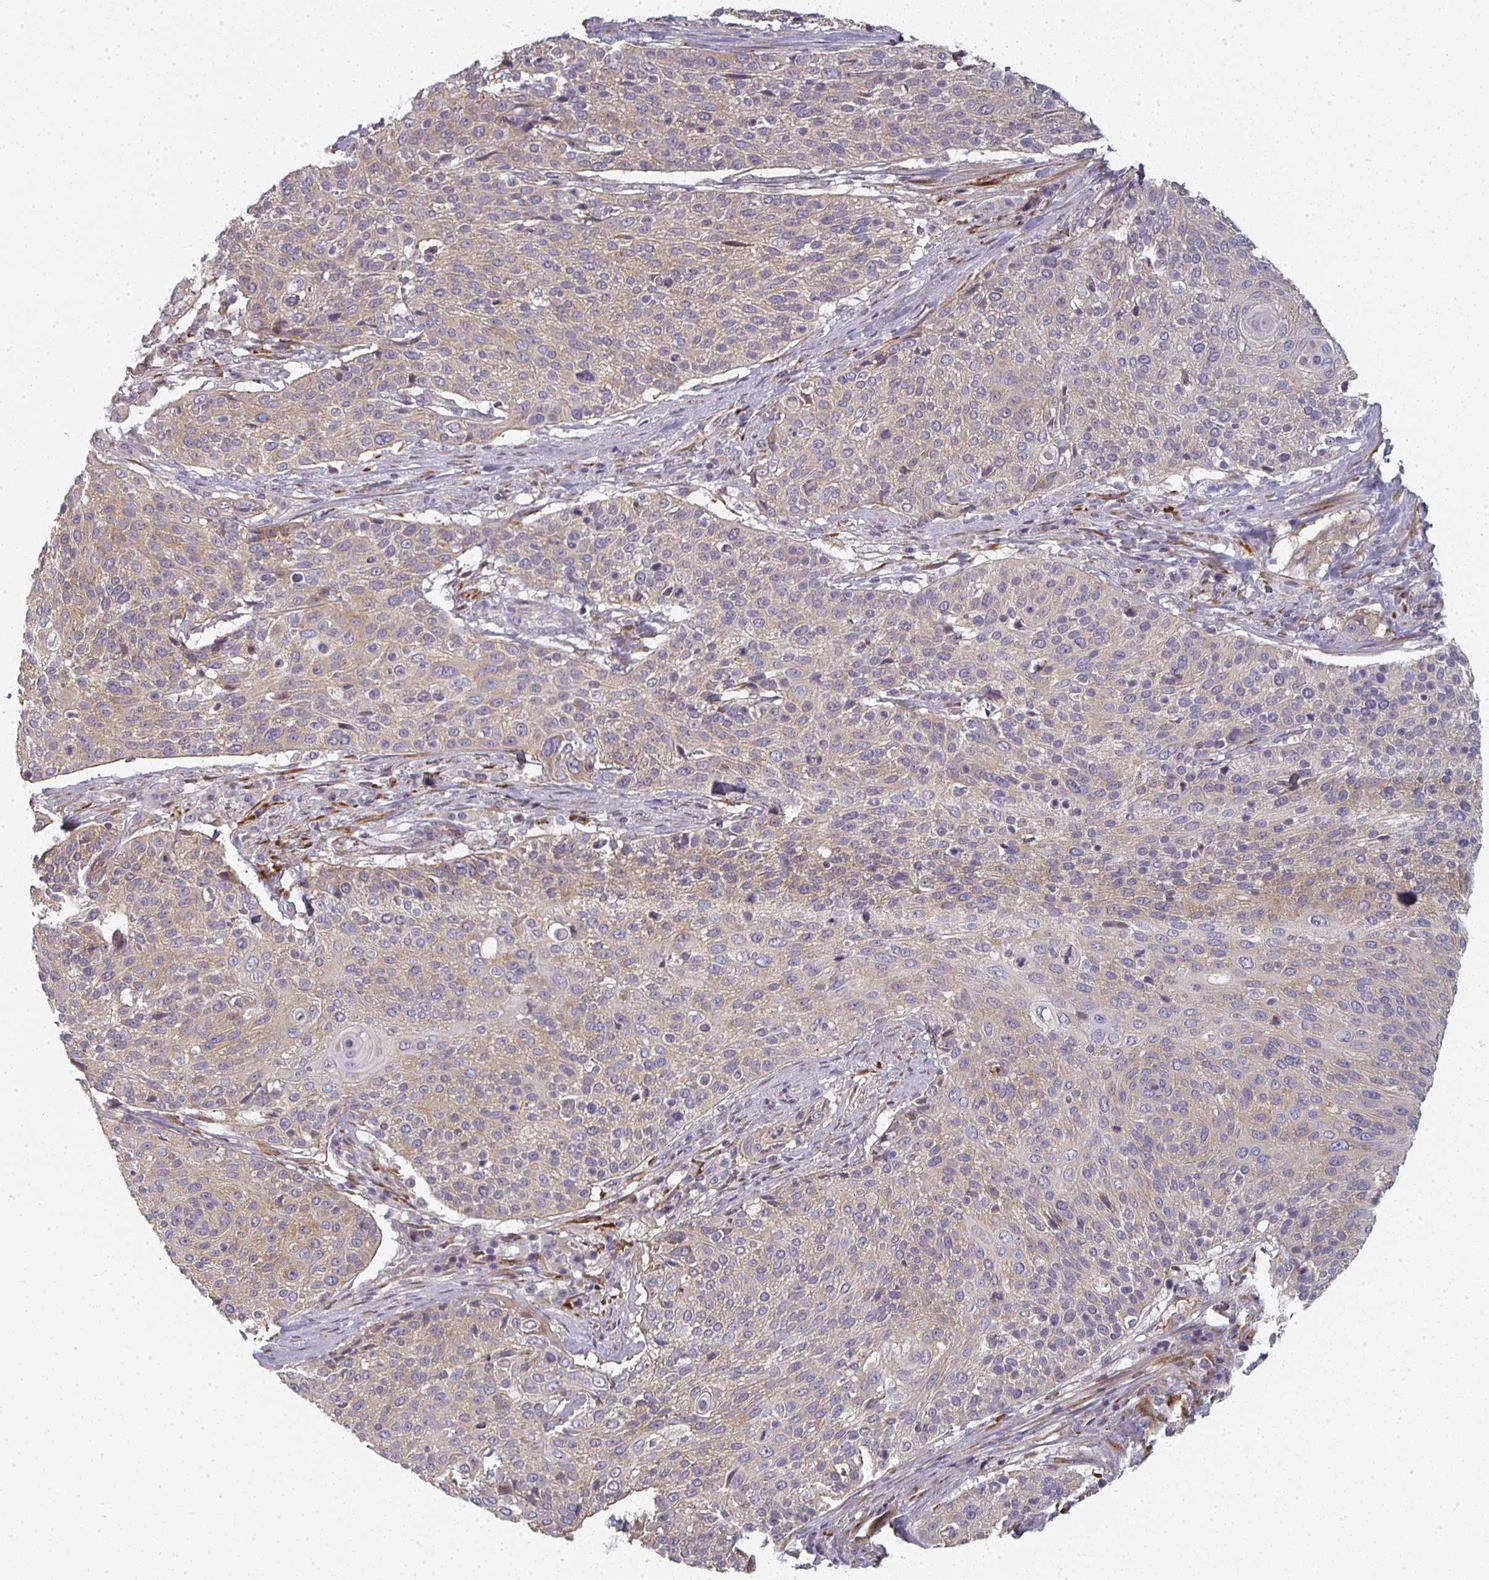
{"staining": {"intensity": "weak", "quantity": "<25%", "location": "cytoplasmic/membranous"}, "tissue": "cervical cancer", "cell_type": "Tumor cells", "image_type": "cancer", "snomed": [{"axis": "morphology", "description": "Squamous cell carcinoma, NOS"}, {"axis": "topography", "description": "Cervix"}], "caption": "IHC micrograph of neoplastic tissue: human cervical cancer stained with DAB (3,3'-diaminobenzidine) reveals no significant protein positivity in tumor cells.", "gene": "CTHRC1", "patient": {"sex": "female", "age": 31}}